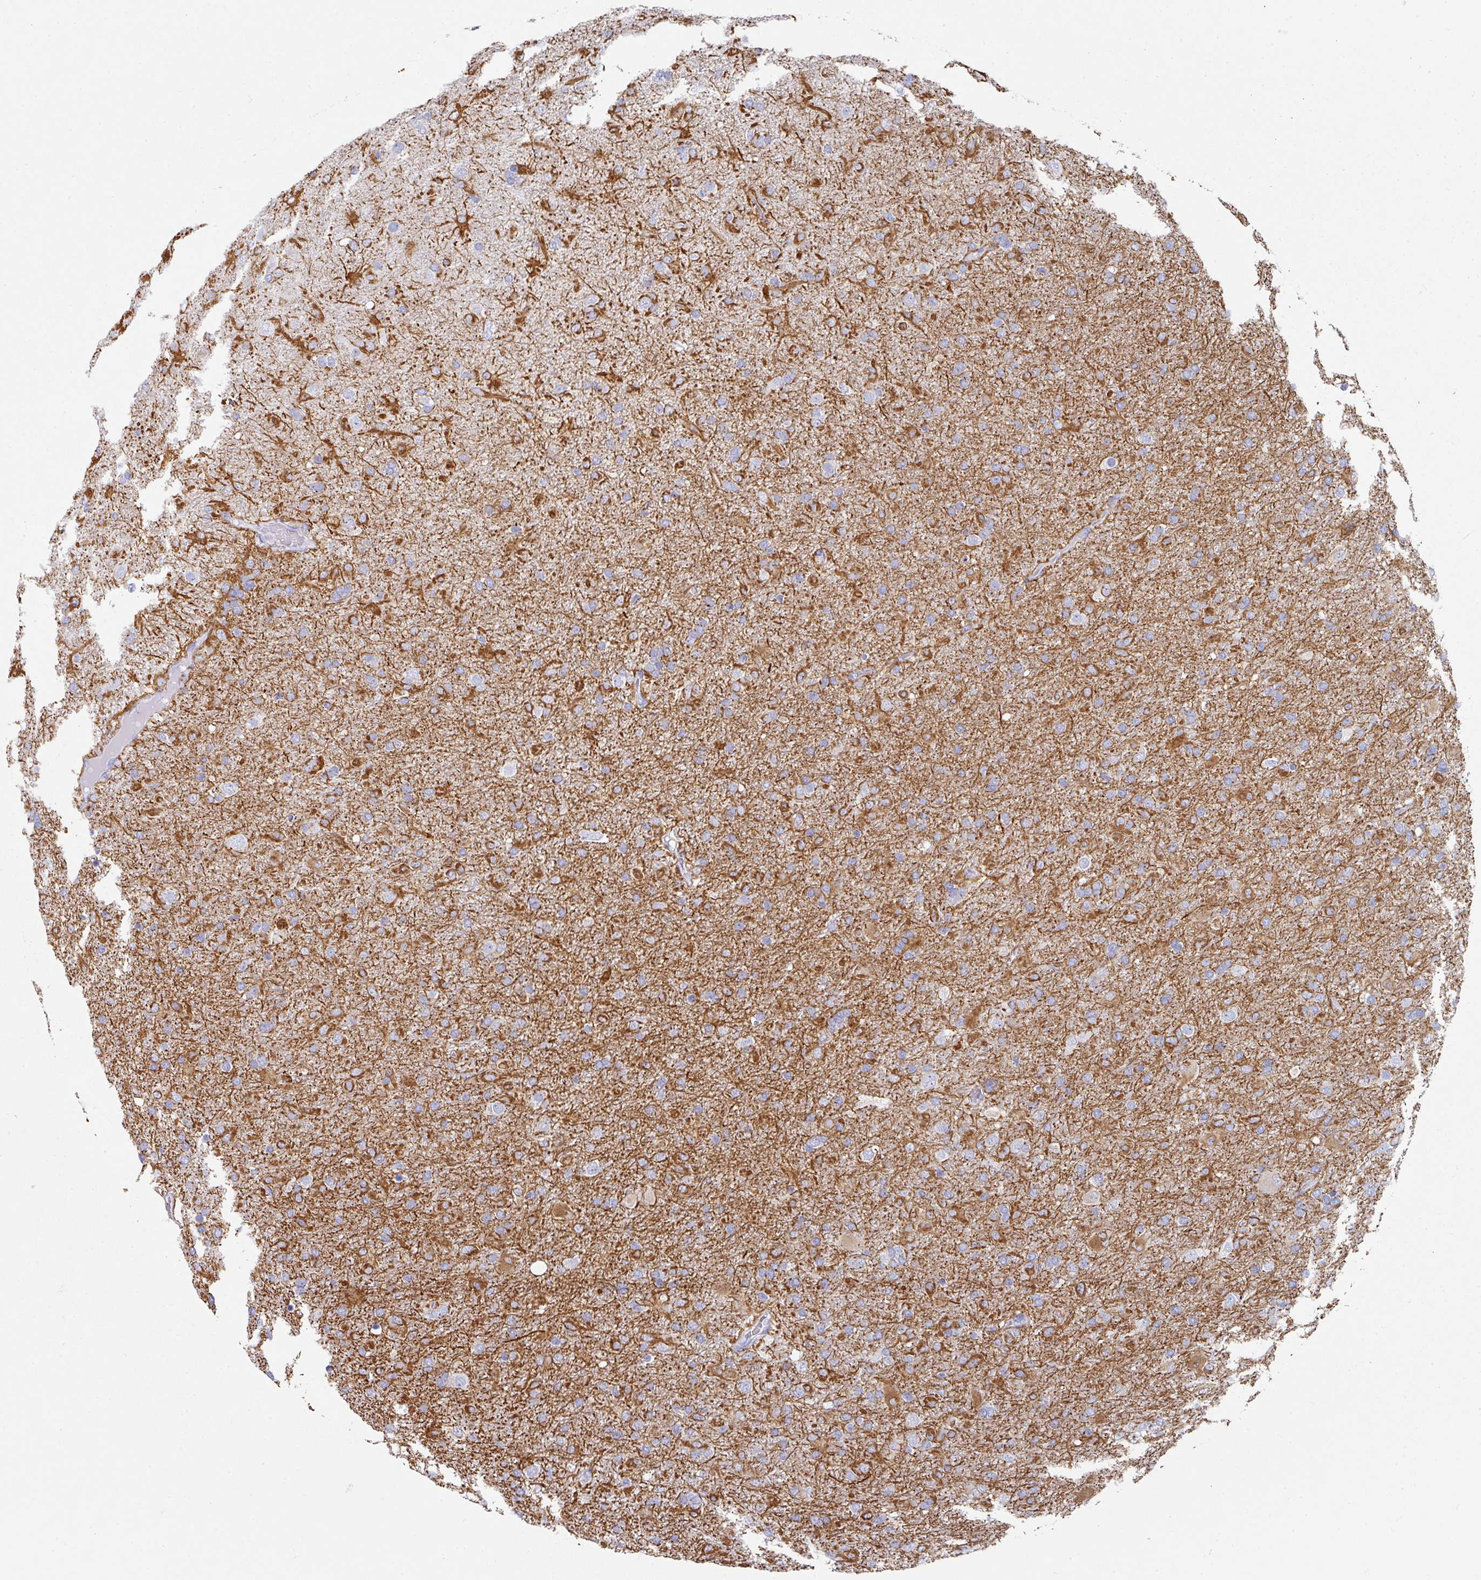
{"staining": {"intensity": "moderate", "quantity": "<25%", "location": "cytoplasmic/membranous"}, "tissue": "glioma", "cell_type": "Tumor cells", "image_type": "cancer", "snomed": [{"axis": "morphology", "description": "Glioma, malignant, Low grade"}, {"axis": "topography", "description": "Brain"}], "caption": "A photomicrograph showing moderate cytoplasmic/membranous positivity in about <25% of tumor cells in glioma, as visualized by brown immunohistochemical staining.", "gene": "SETBP1", "patient": {"sex": "male", "age": 65}}